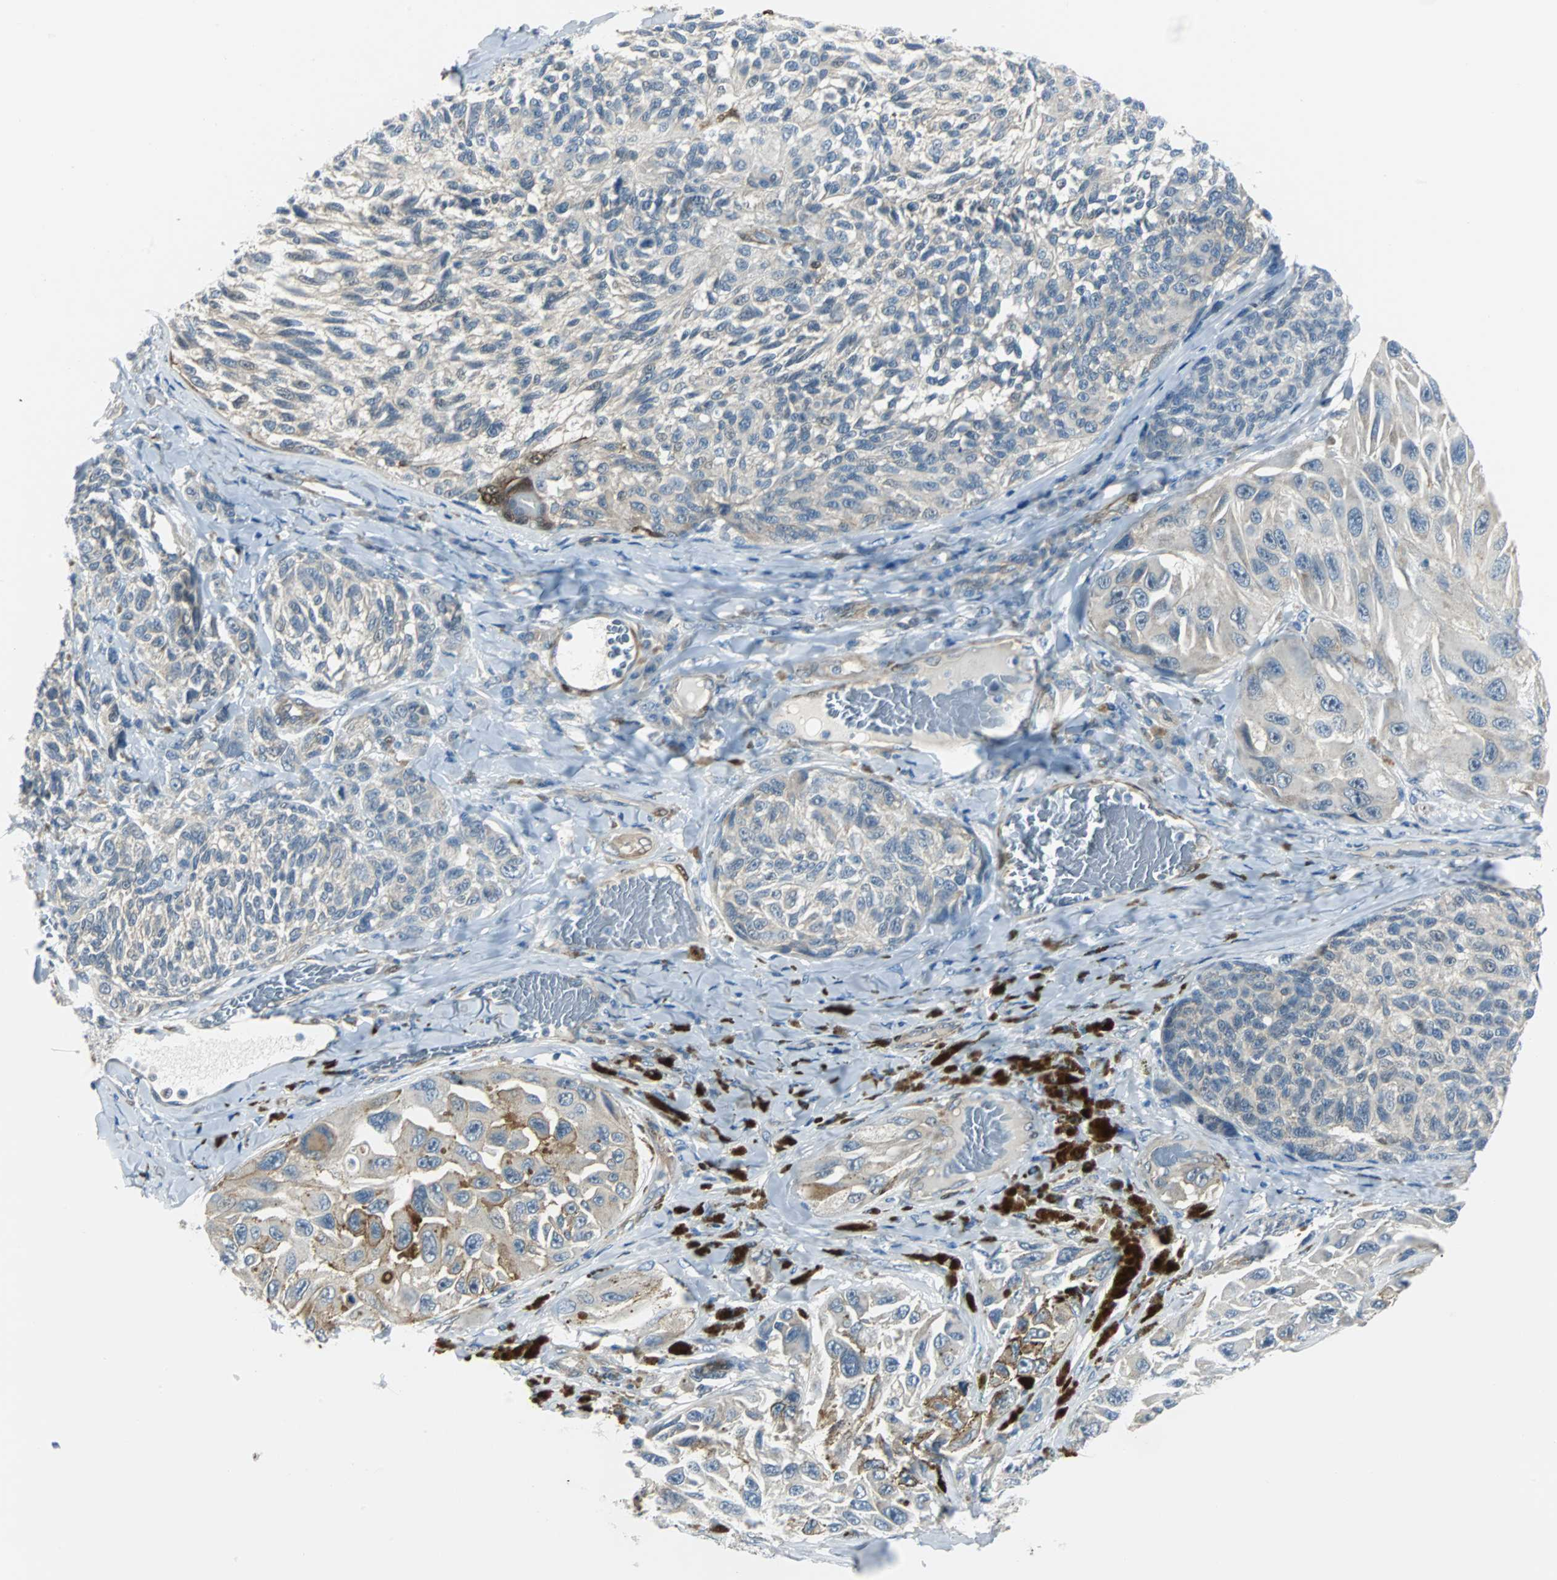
{"staining": {"intensity": "weak", "quantity": "<25%", "location": "cytoplasmic/membranous"}, "tissue": "melanoma", "cell_type": "Tumor cells", "image_type": "cancer", "snomed": [{"axis": "morphology", "description": "Malignant melanoma, NOS"}, {"axis": "topography", "description": "Skin"}], "caption": "This photomicrograph is of melanoma stained with immunohistochemistry (IHC) to label a protein in brown with the nuclei are counter-stained blue. There is no staining in tumor cells. (DAB IHC with hematoxylin counter stain).", "gene": "FHL2", "patient": {"sex": "female", "age": 73}}